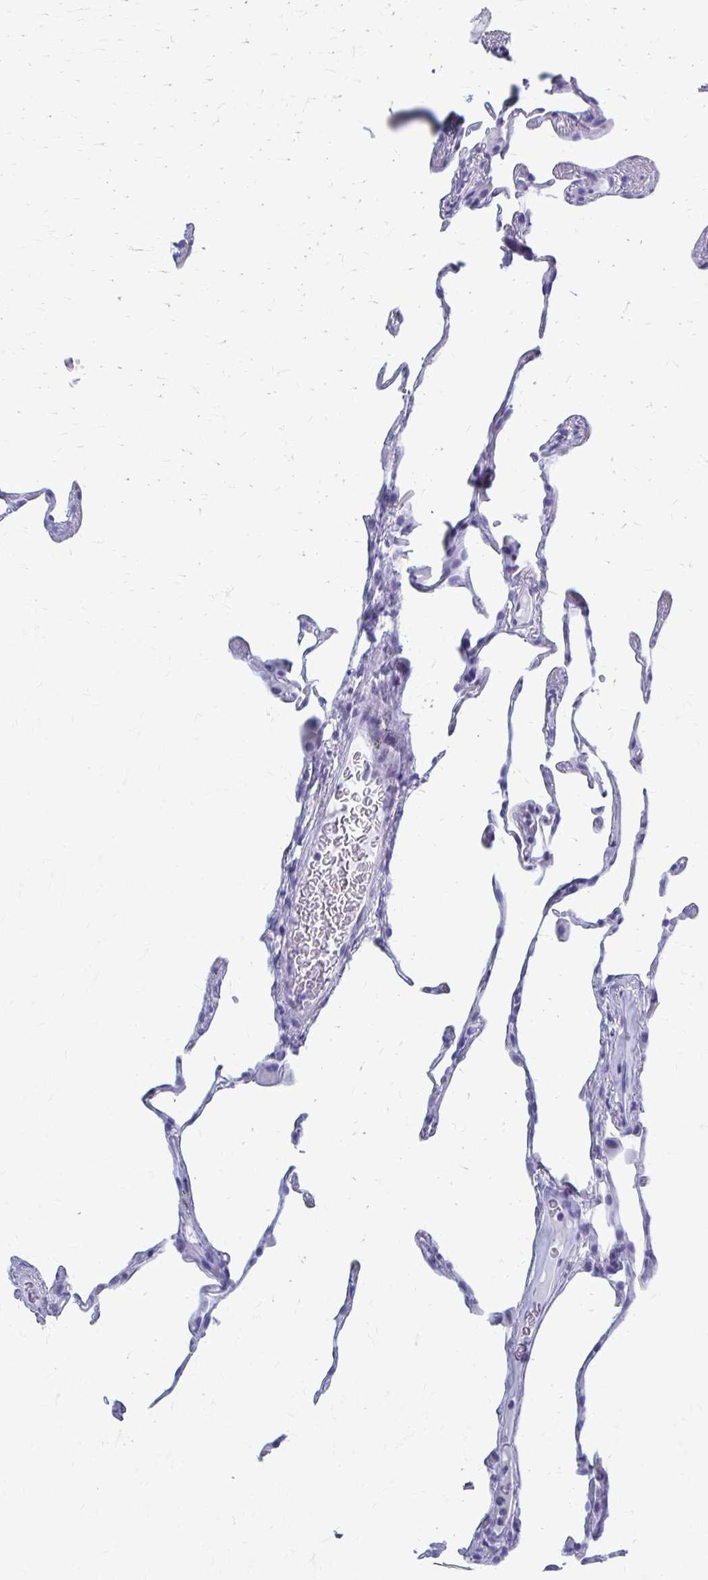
{"staining": {"intensity": "negative", "quantity": "none", "location": "none"}, "tissue": "lung", "cell_type": "Alveolar cells", "image_type": "normal", "snomed": [{"axis": "morphology", "description": "Normal tissue, NOS"}, {"axis": "topography", "description": "Lung"}], "caption": "The immunohistochemistry (IHC) histopathology image has no significant positivity in alveolar cells of lung.", "gene": "CELF5", "patient": {"sex": "female", "age": 57}}